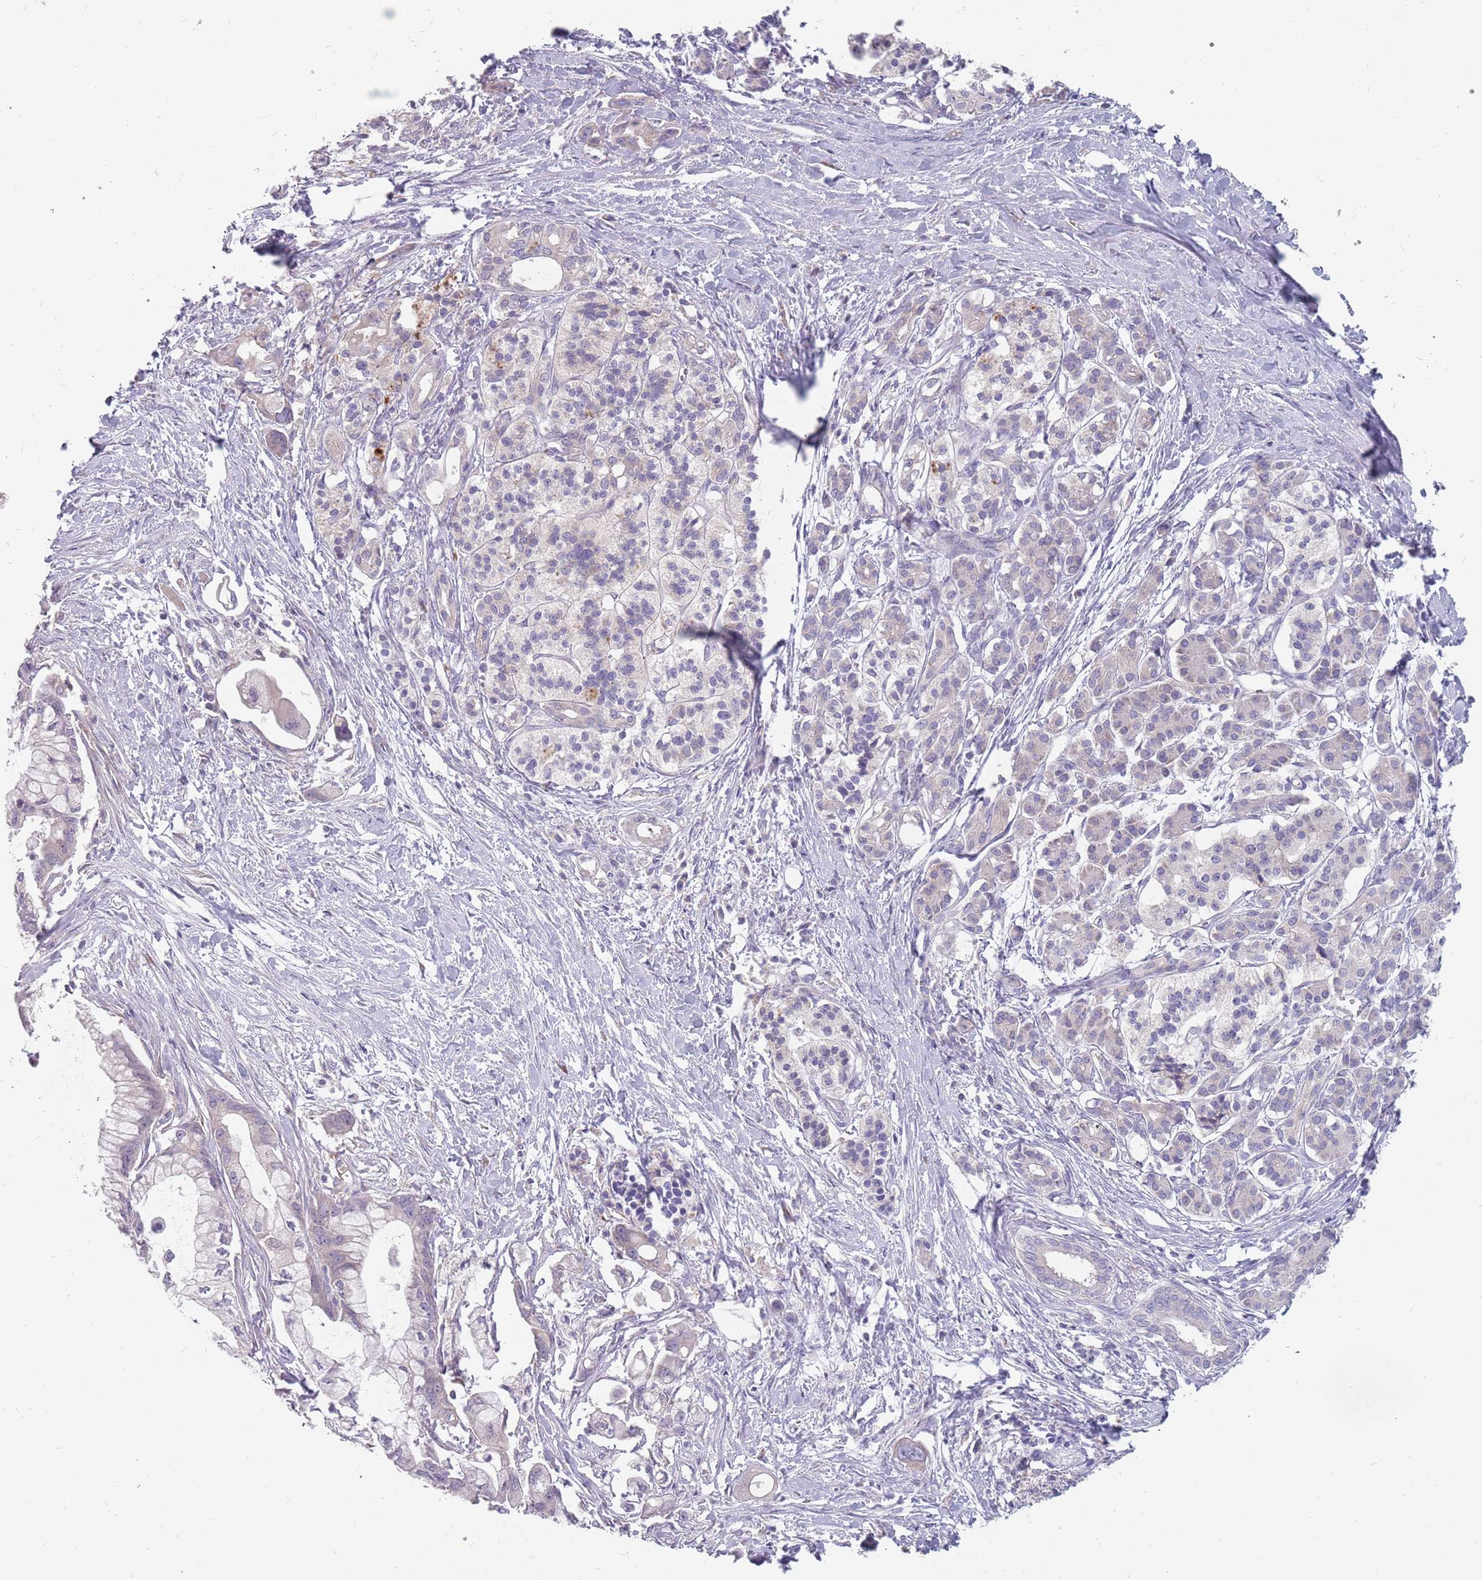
{"staining": {"intensity": "negative", "quantity": "none", "location": "none"}, "tissue": "pancreatic cancer", "cell_type": "Tumor cells", "image_type": "cancer", "snomed": [{"axis": "morphology", "description": "Adenocarcinoma, NOS"}, {"axis": "topography", "description": "Pancreas"}], "caption": "Immunohistochemistry (IHC) image of pancreatic cancer stained for a protein (brown), which displays no expression in tumor cells.", "gene": "CMTR2", "patient": {"sex": "male", "age": 68}}